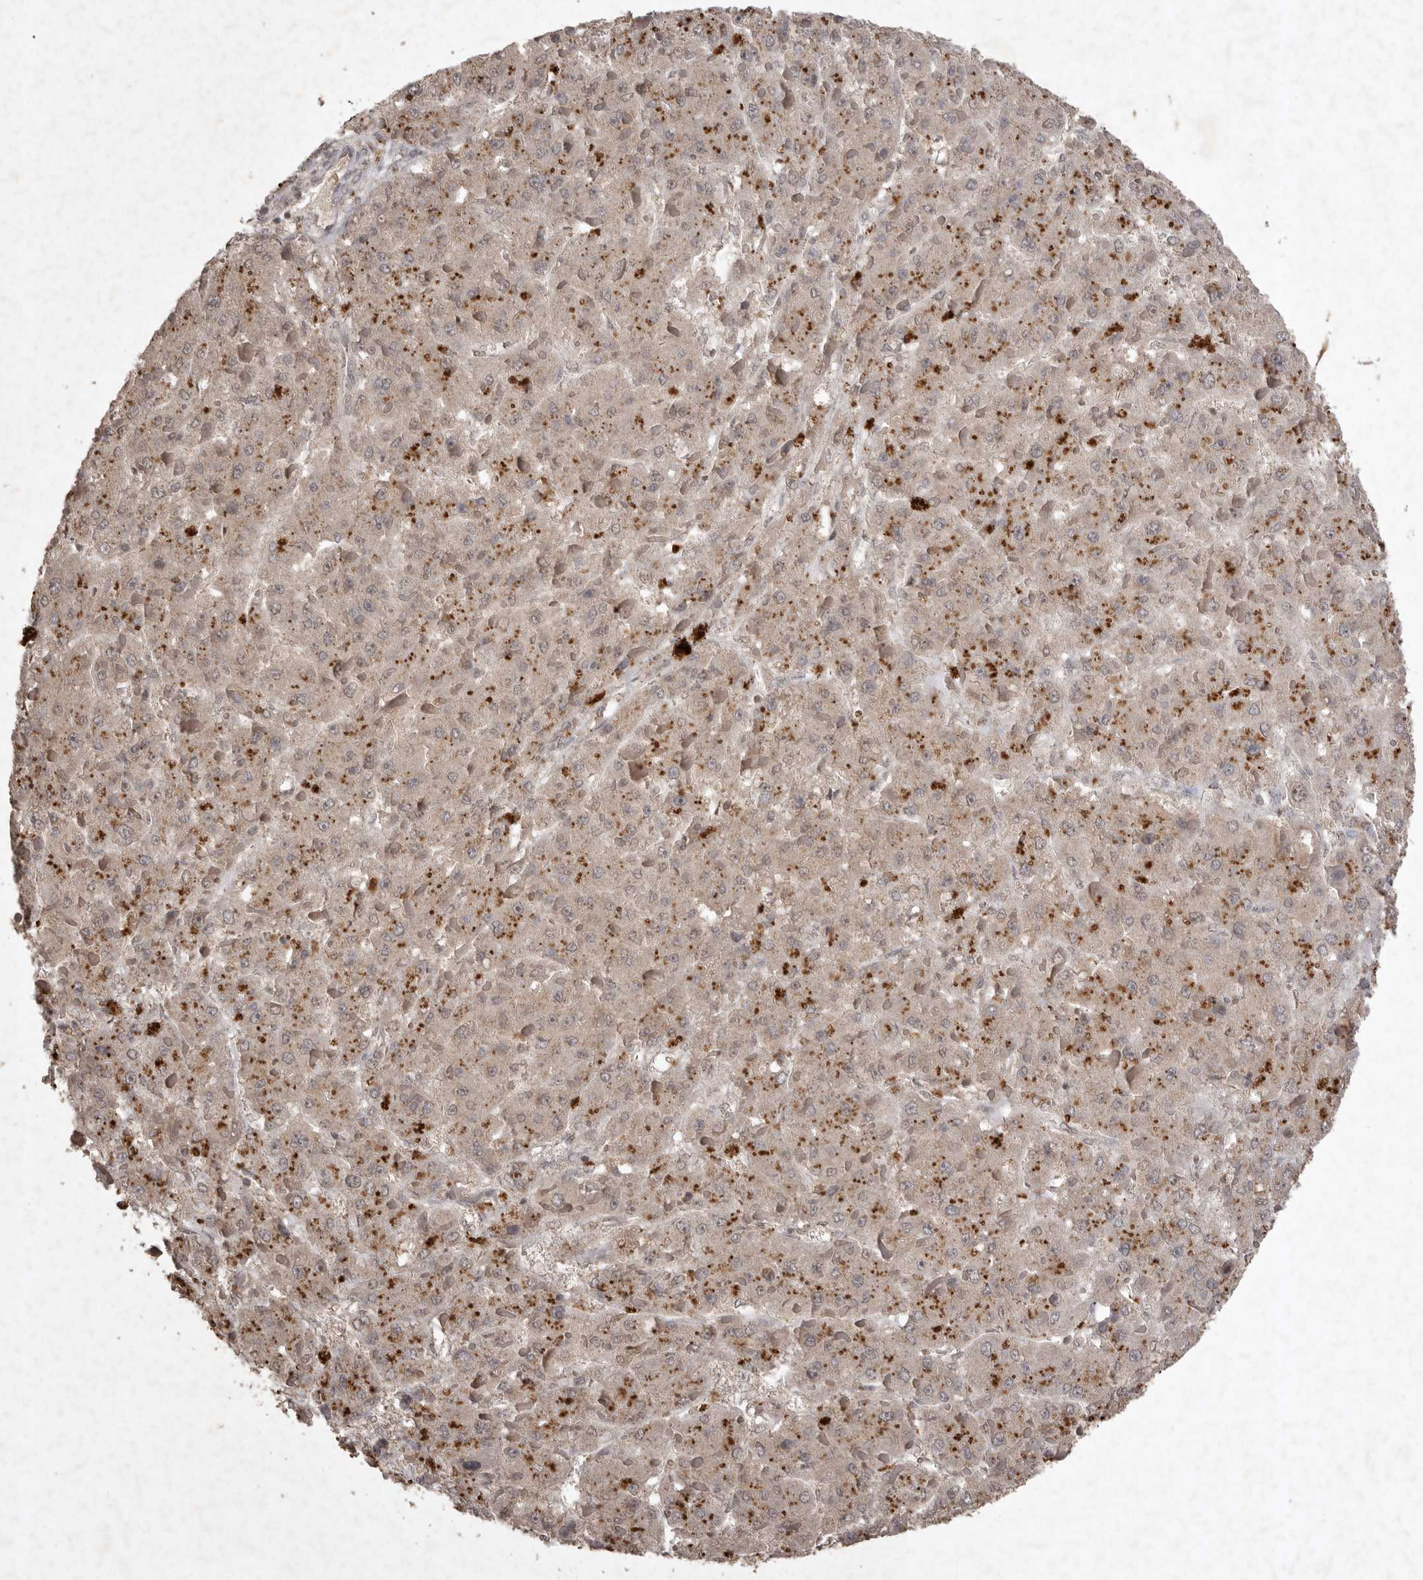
{"staining": {"intensity": "moderate", "quantity": ">75%", "location": "cytoplasmic/membranous"}, "tissue": "liver cancer", "cell_type": "Tumor cells", "image_type": "cancer", "snomed": [{"axis": "morphology", "description": "Carcinoma, Hepatocellular, NOS"}, {"axis": "topography", "description": "Liver"}], "caption": "Hepatocellular carcinoma (liver) stained with a brown dye demonstrates moderate cytoplasmic/membranous positive expression in about >75% of tumor cells.", "gene": "APLNR", "patient": {"sex": "female", "age": 73}}